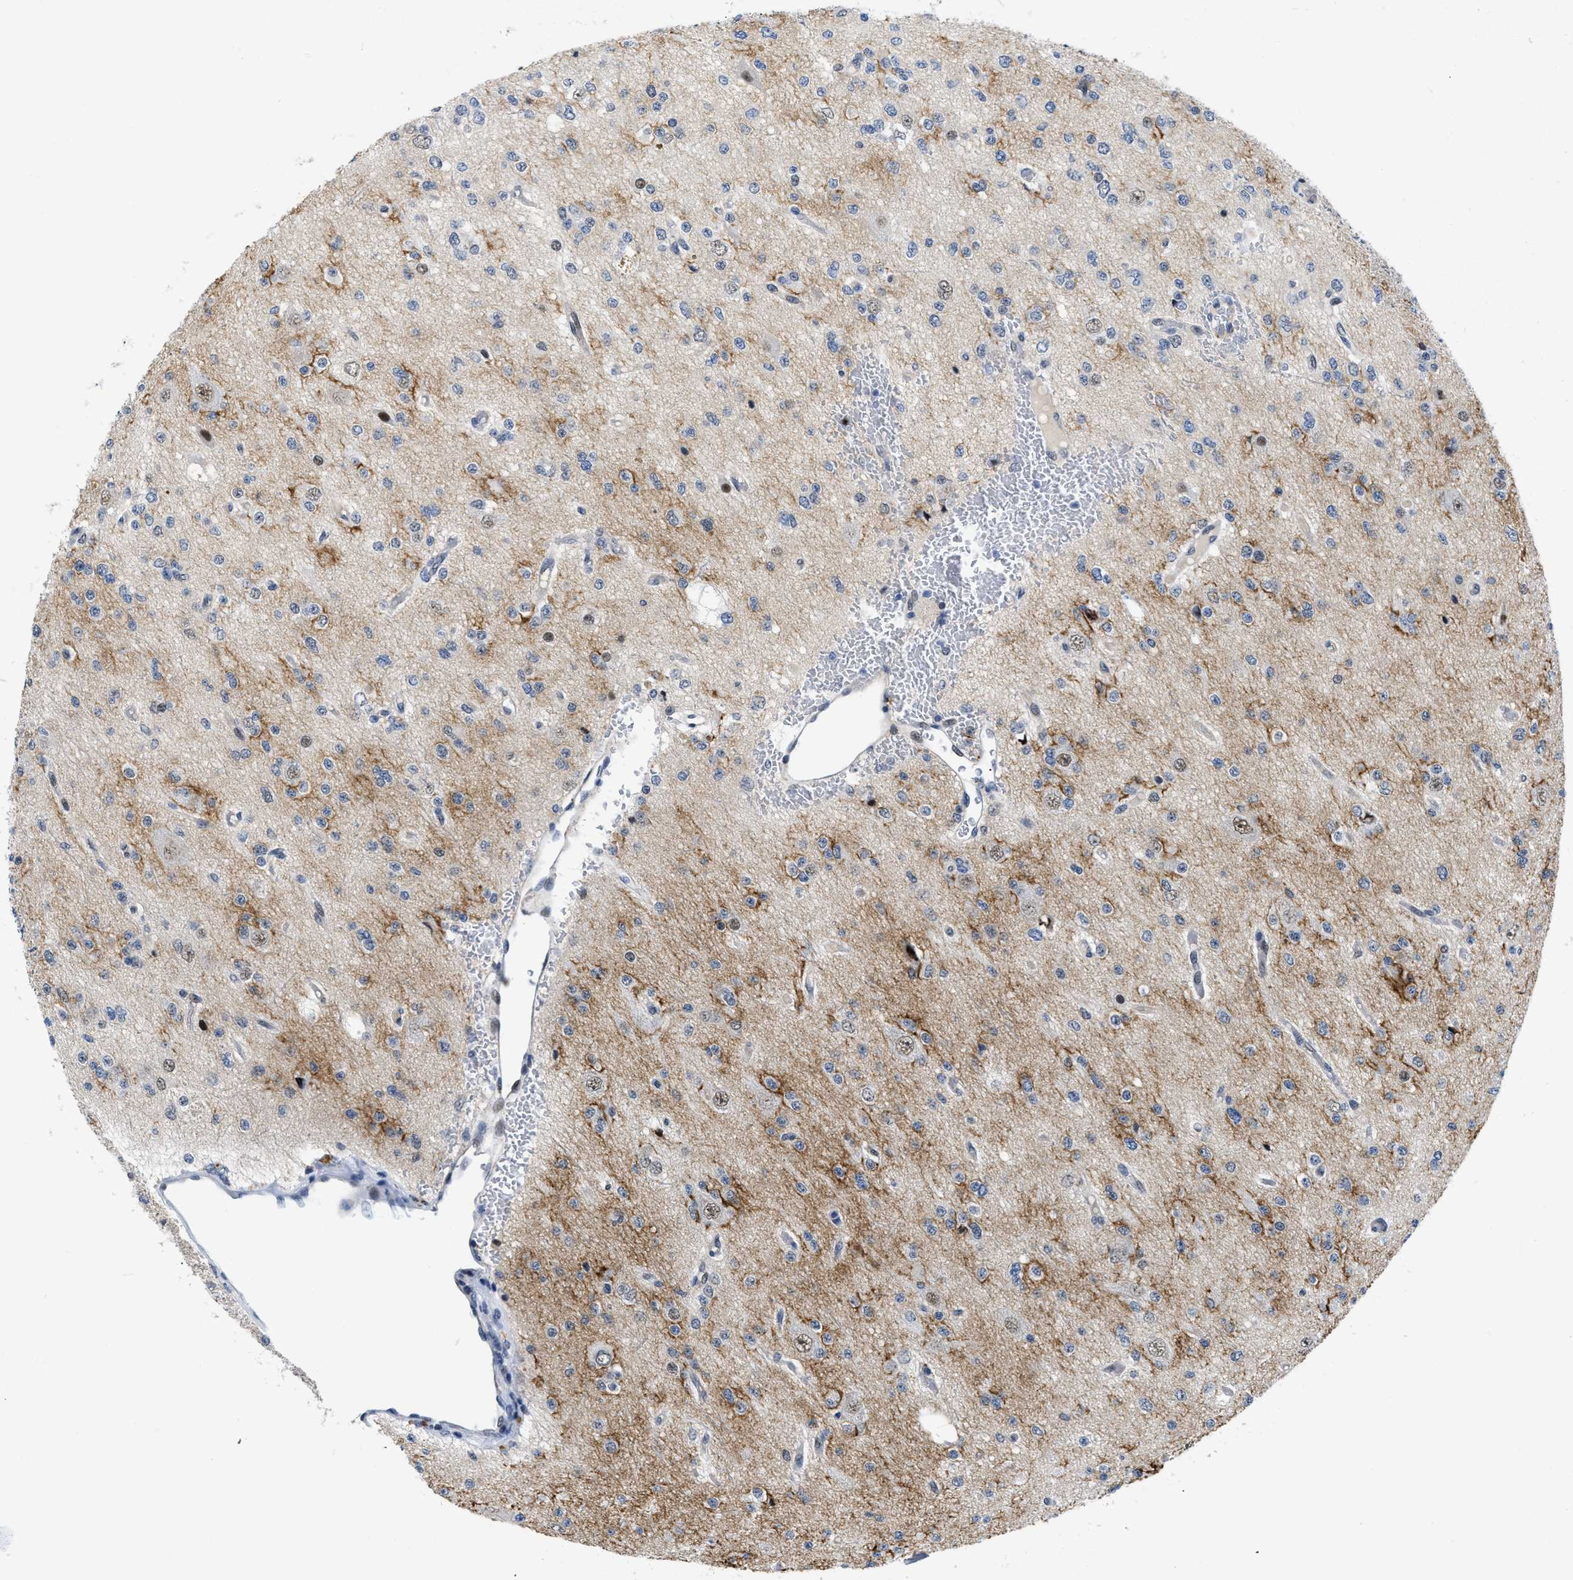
{"staining": {"intensity": "moderate", "quantity": "<25%", "location": "nuclear"}, "tissue": "glioma", "cell_type": "Tumor cells", "image_type": "cancer", "snomed": [{"axis": "morphology", "description": "Glioma, malignant, Low grade"}, {"axis": "topography", "description": "Brain"}], "caption": "Malignant glioma (low-grade) tissue demonstrates moderate nuclear expression in approximately <25% of tumor cells, visualized by immunohistochemistry.", "gene": "SLC29A2", "patient": {"sex": "male", "age": 38}}